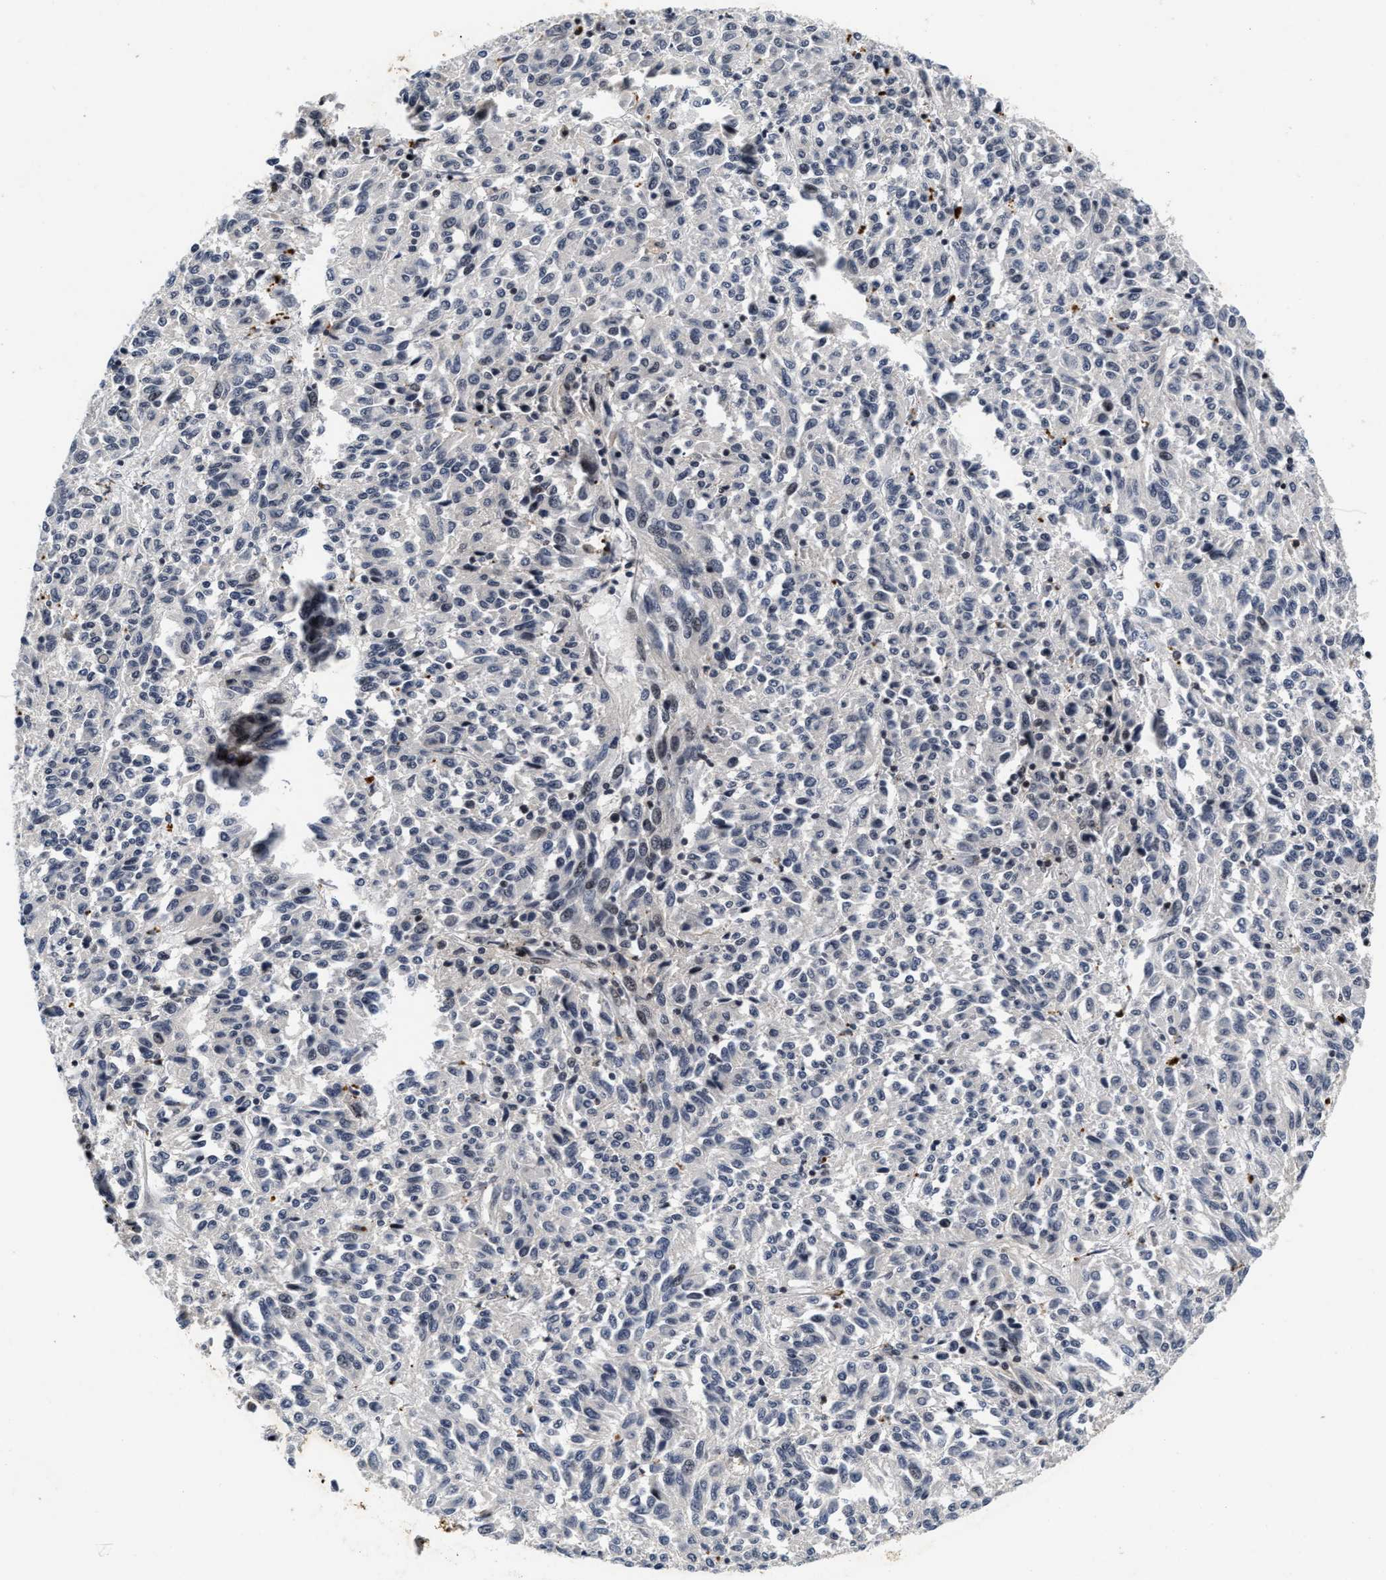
{"staining": {"intensity": "weak", "quantity": "<25%", "location": "nuclear"}, "tissue": "melanoma", "cell_type": "Tumor cells", "image_type": "cancer", "snomed": [{"axis": "morphology", "description": "Malignant melanoma, Metastatic site"}, {"axis": "topography", "description": "Lung"}], "caption": "IHC of malignant melanoma (metastatic site) exhibits no expression in tumor cells.", "gene": "INIP", "patient": {"sex": "male", "age": 64}}